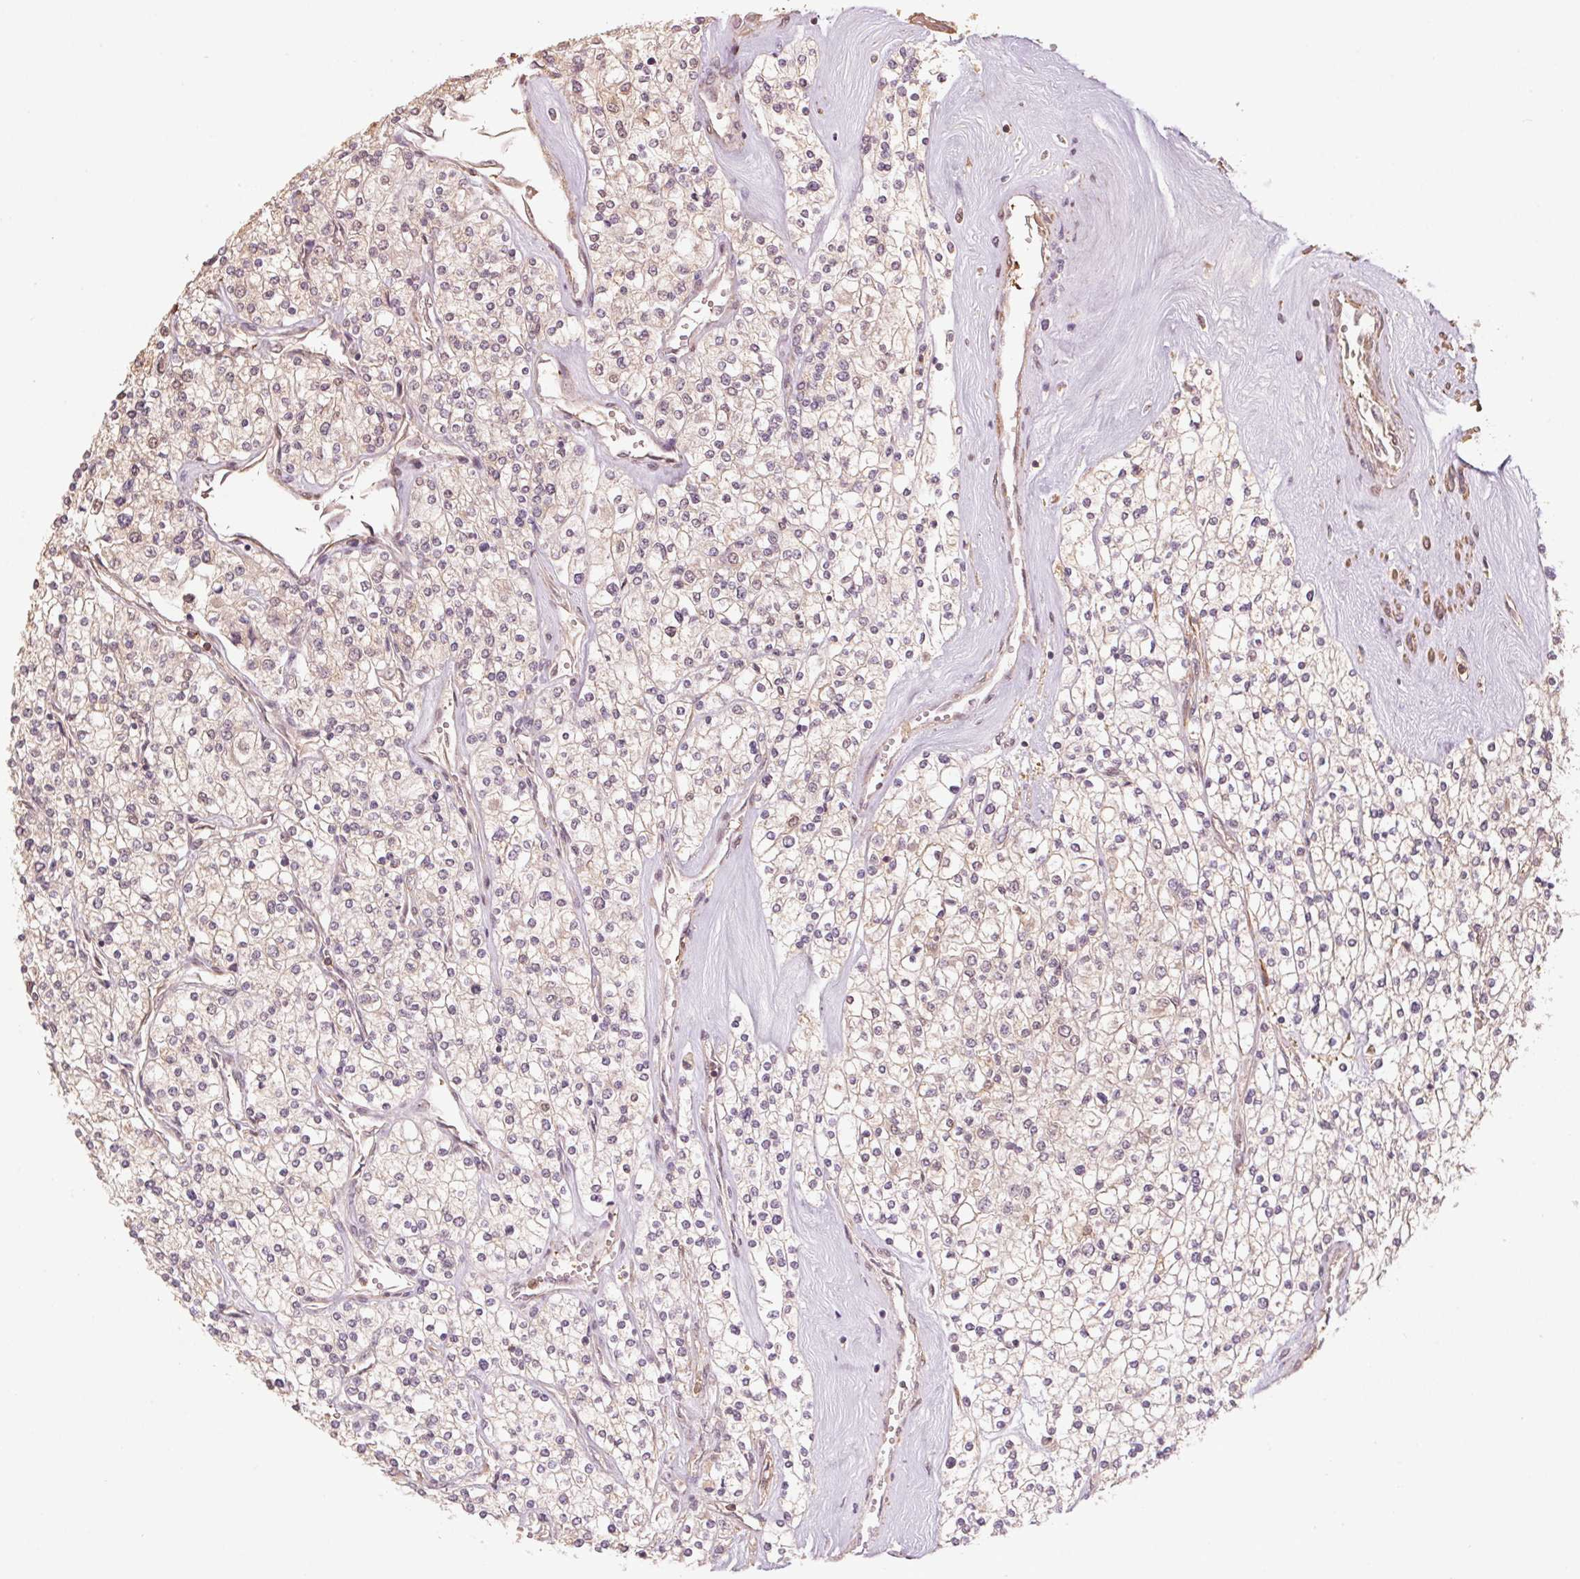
{"staining": {"intensity": "weak", "quantity": "<25%", "location": "cytoplasmic/membranous"}, "tissue": "renal cancer", "cell_type": "Tumor cells", "image_type": "cancer", "snomed": [{"axis": "morphology", "description": "Adenocarcinoma, NOS"}, {"axis": "topography", "description": "Kidney"}], "caption": "An immunohistochemistry (IHC) image of adenocarcinoma (renal) is shown. There is no staining in tumor cells of adenocarcinoma (renal).", "gene": "QDPR", "patient": {"sex": "male", "age": 80}}